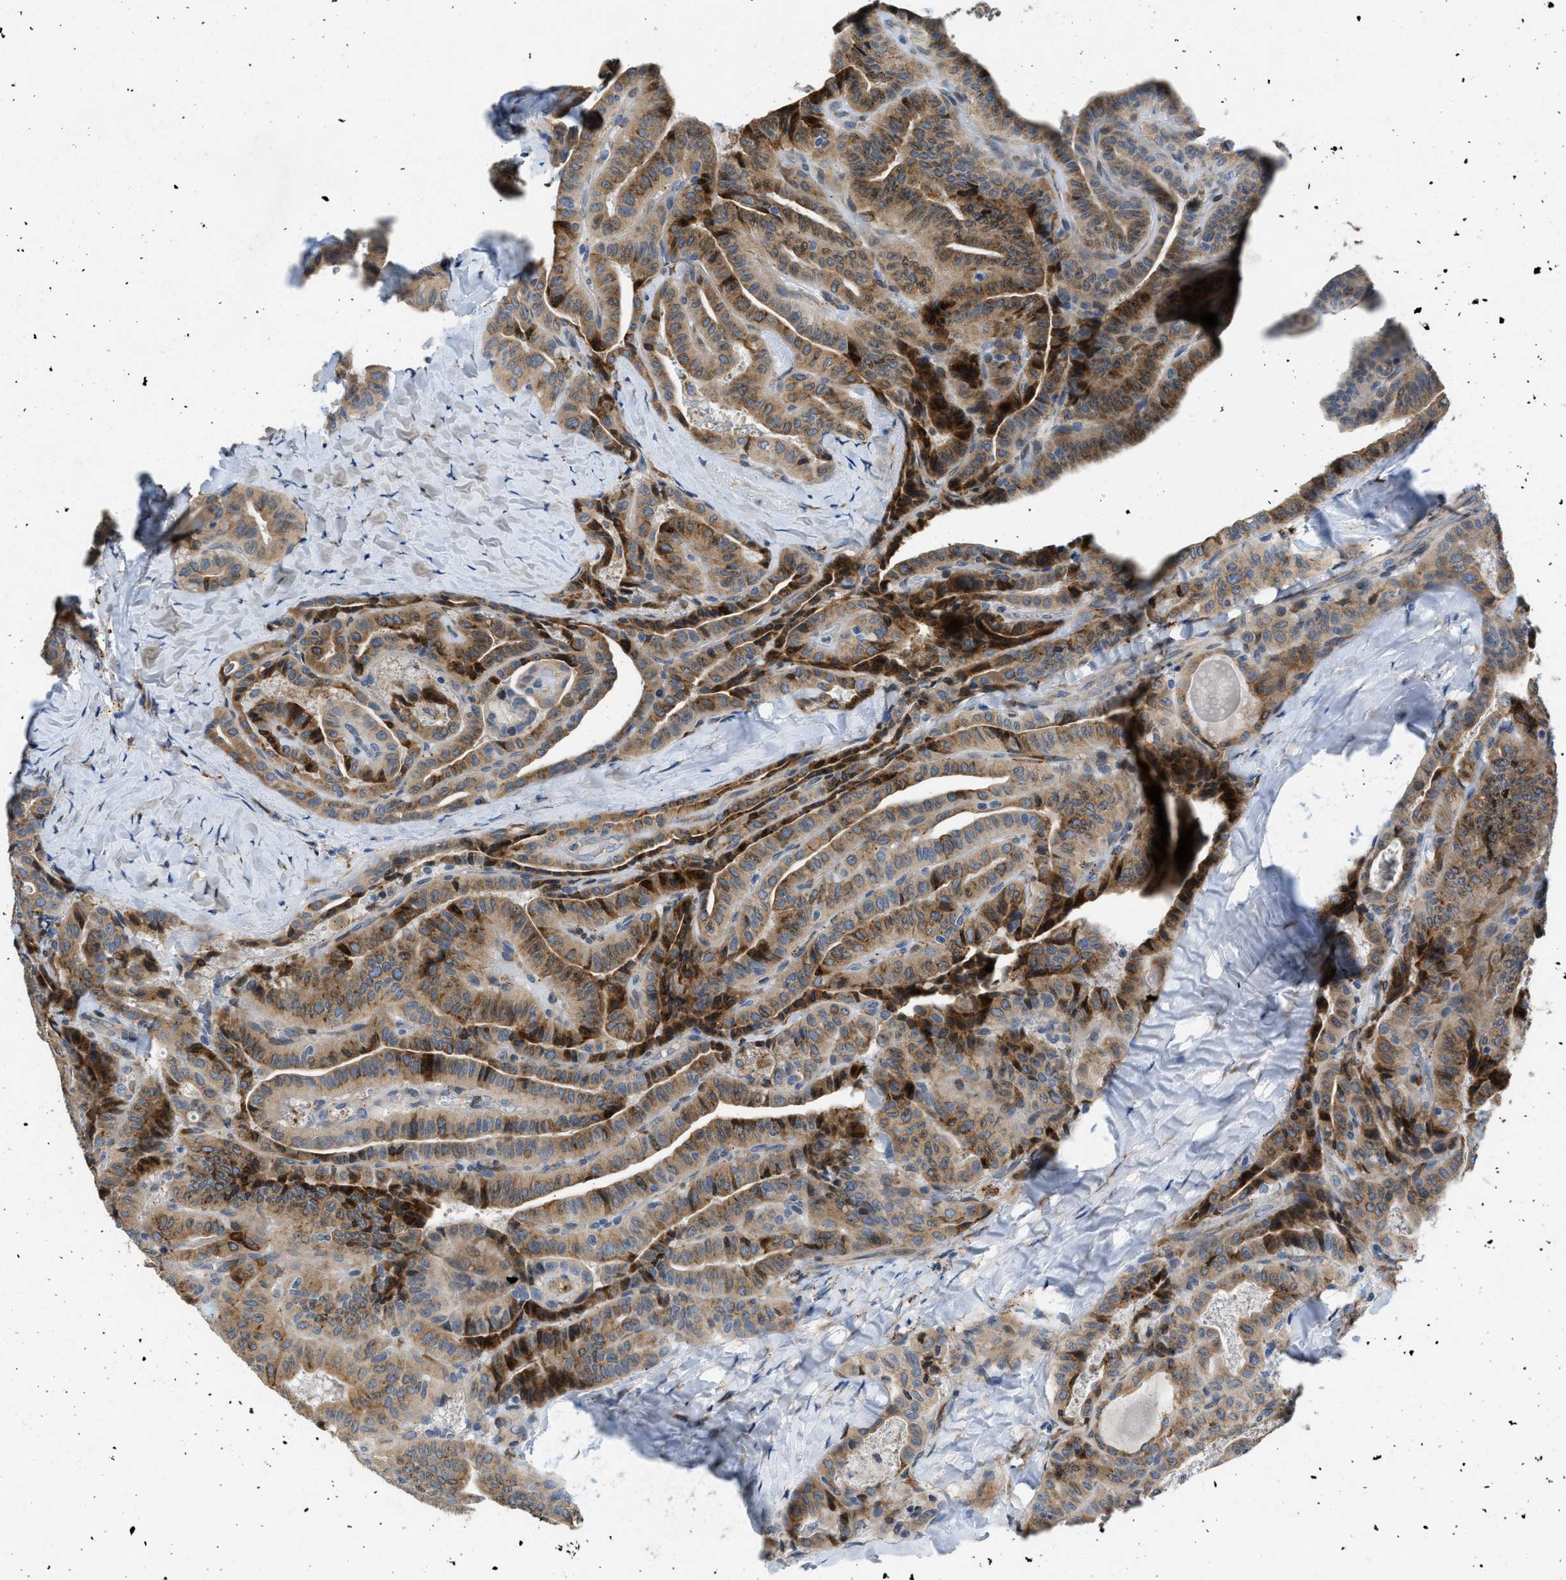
{"staining": {"intensity": "moderate", "quantity": ">75%", "location": "cytoplasmic/membranous"}, "tissue": "thyroid cancer", "cell_type": "Tumor cells", "image_type": "cancer", "snomed": [{"axis": "morphology", "description": "Papillary adenocarcinoma, NOS"}, {"axis": "topography", "description": "Thyroid gland"}], "caption": "This image shows IHC staining of thyroid cancer, with medium moderate cytoplasmic/membranous staining in approximately >75% of tumor cells.", "gene": "GGCX", "patient": {"sex": "male", "age": 77}}